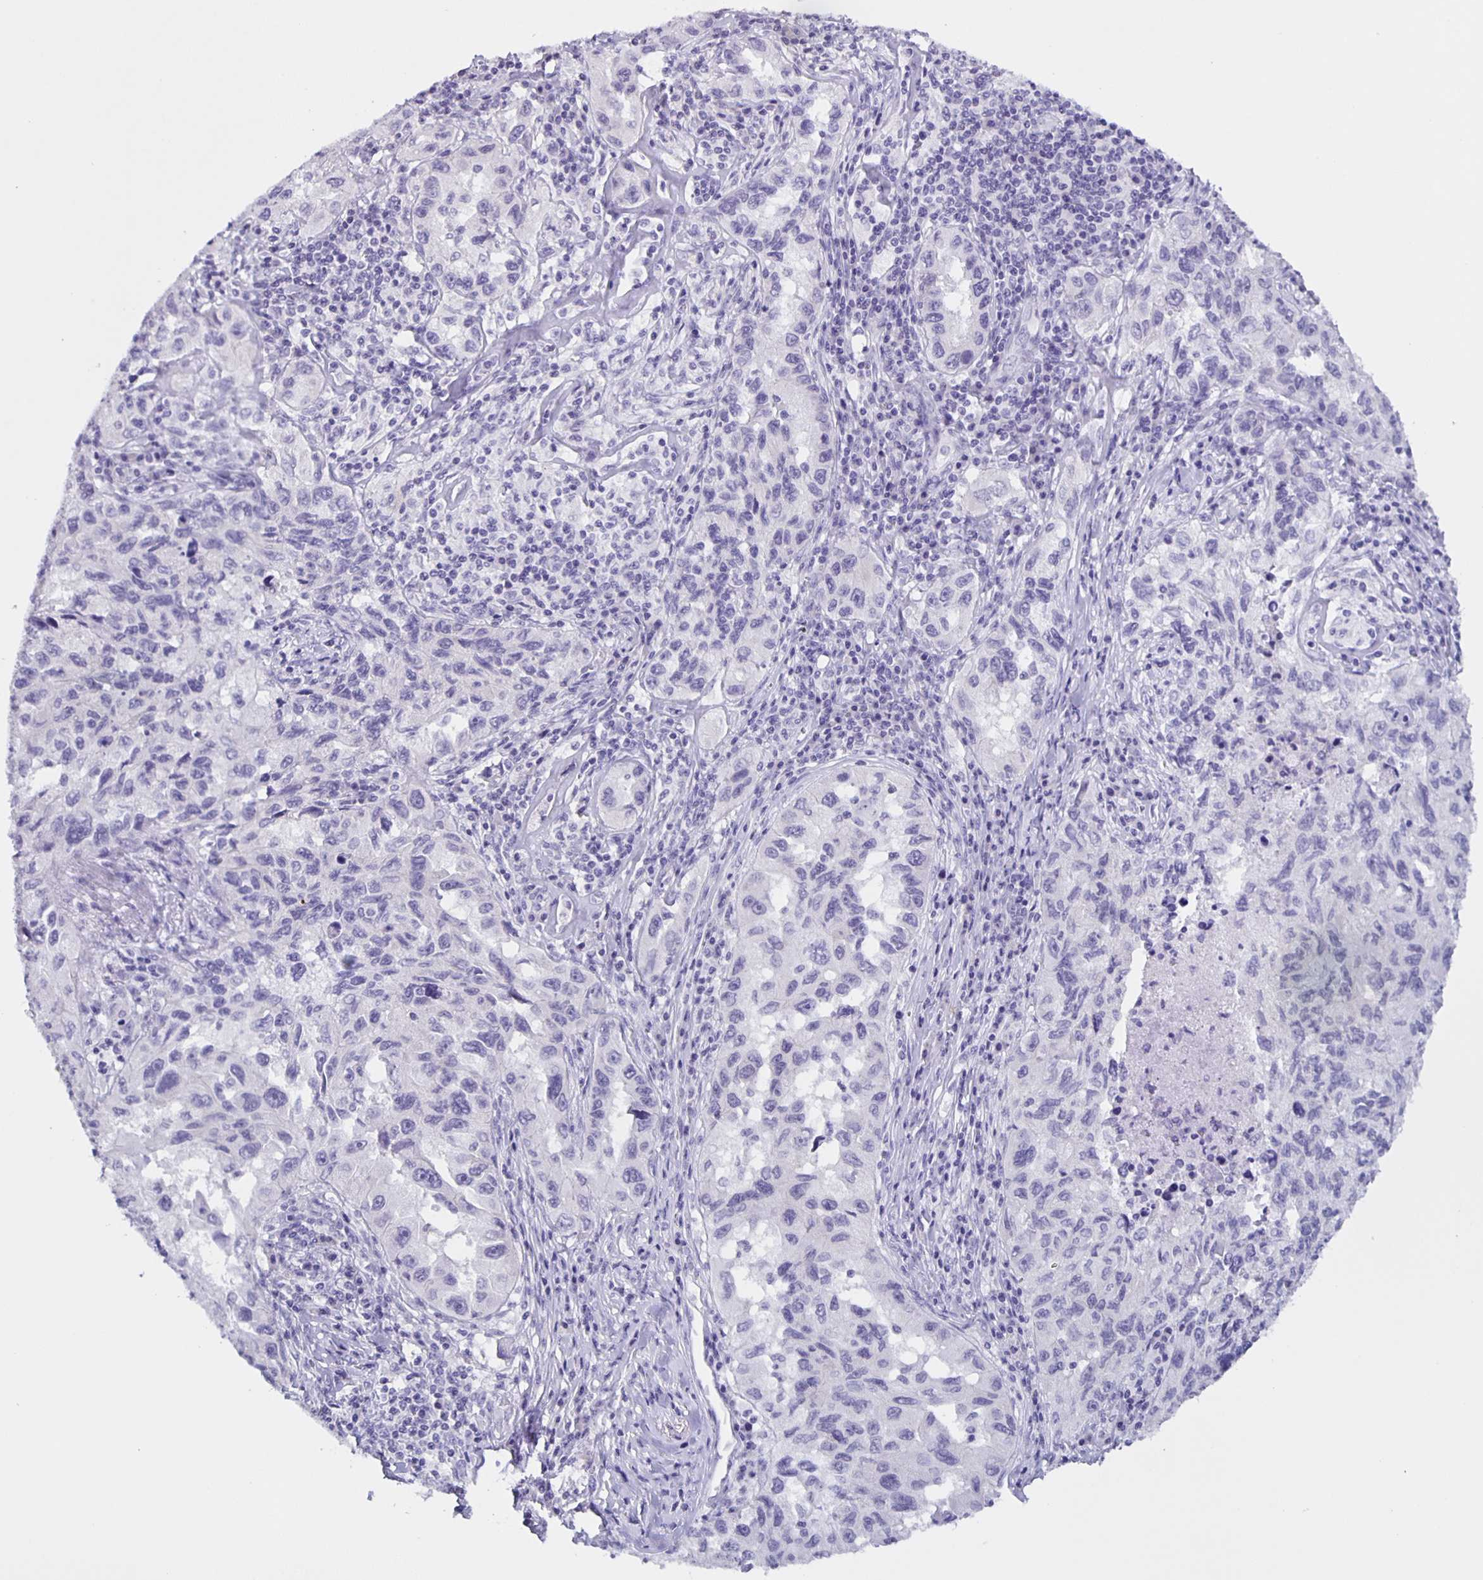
{"staining": {"intensity": "negative", "quantity": "none", "location": "none"}, "tissue": "lung cancer", "cell_type": "Tumor cells", "image_type": "cancer", "snomed": [{"axis": "morphology", "description": "Adenocarcinoma, NOS"}, {"axis": "topography", "description": "Lung"}], "caption": "Image shows no significant protein positivity in tumor cells of lung cancer (adenocarcinoma).", "gene": "SLC12A3", "patient": {"sex": "female", "age": 73}}